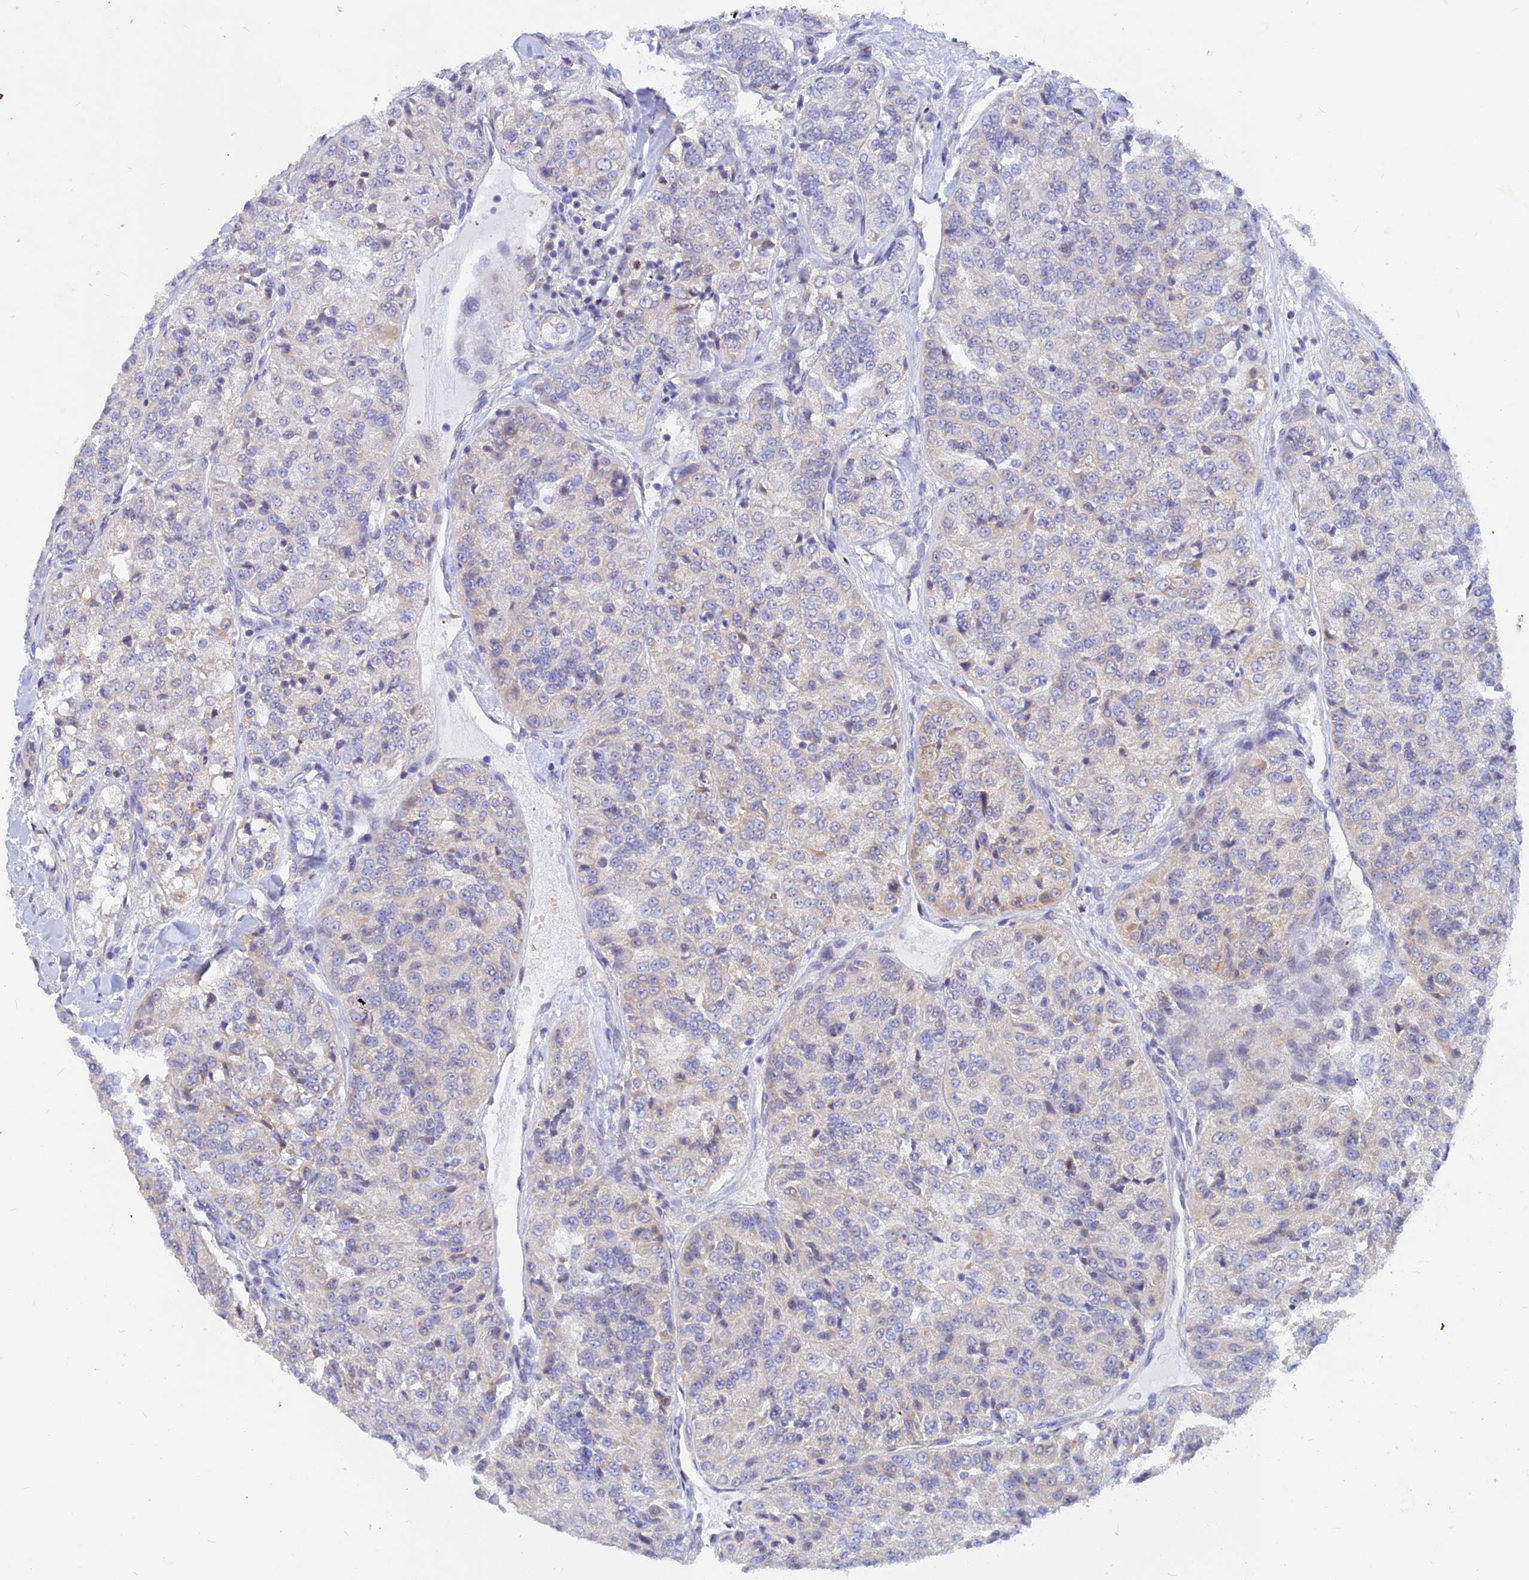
{"staining": {"intensity": "negative", "quantity": "none", "location": "none"}, "tissue": "renal cancer", "cell_type": "Tumor cells", "image_type": "cancer", "snomed": [{"axis": "morphology", "description": "Adenocarcinoma, NOS"}, {"axis": "topography", "description": "Kidney"}], "caption": "Protein analysis of adenocarcinoma (renal) demonstrates no significant positivity in tumor cells.", "gene": "DNAJC16", "patient": {"sex": "female", "age": 63}}